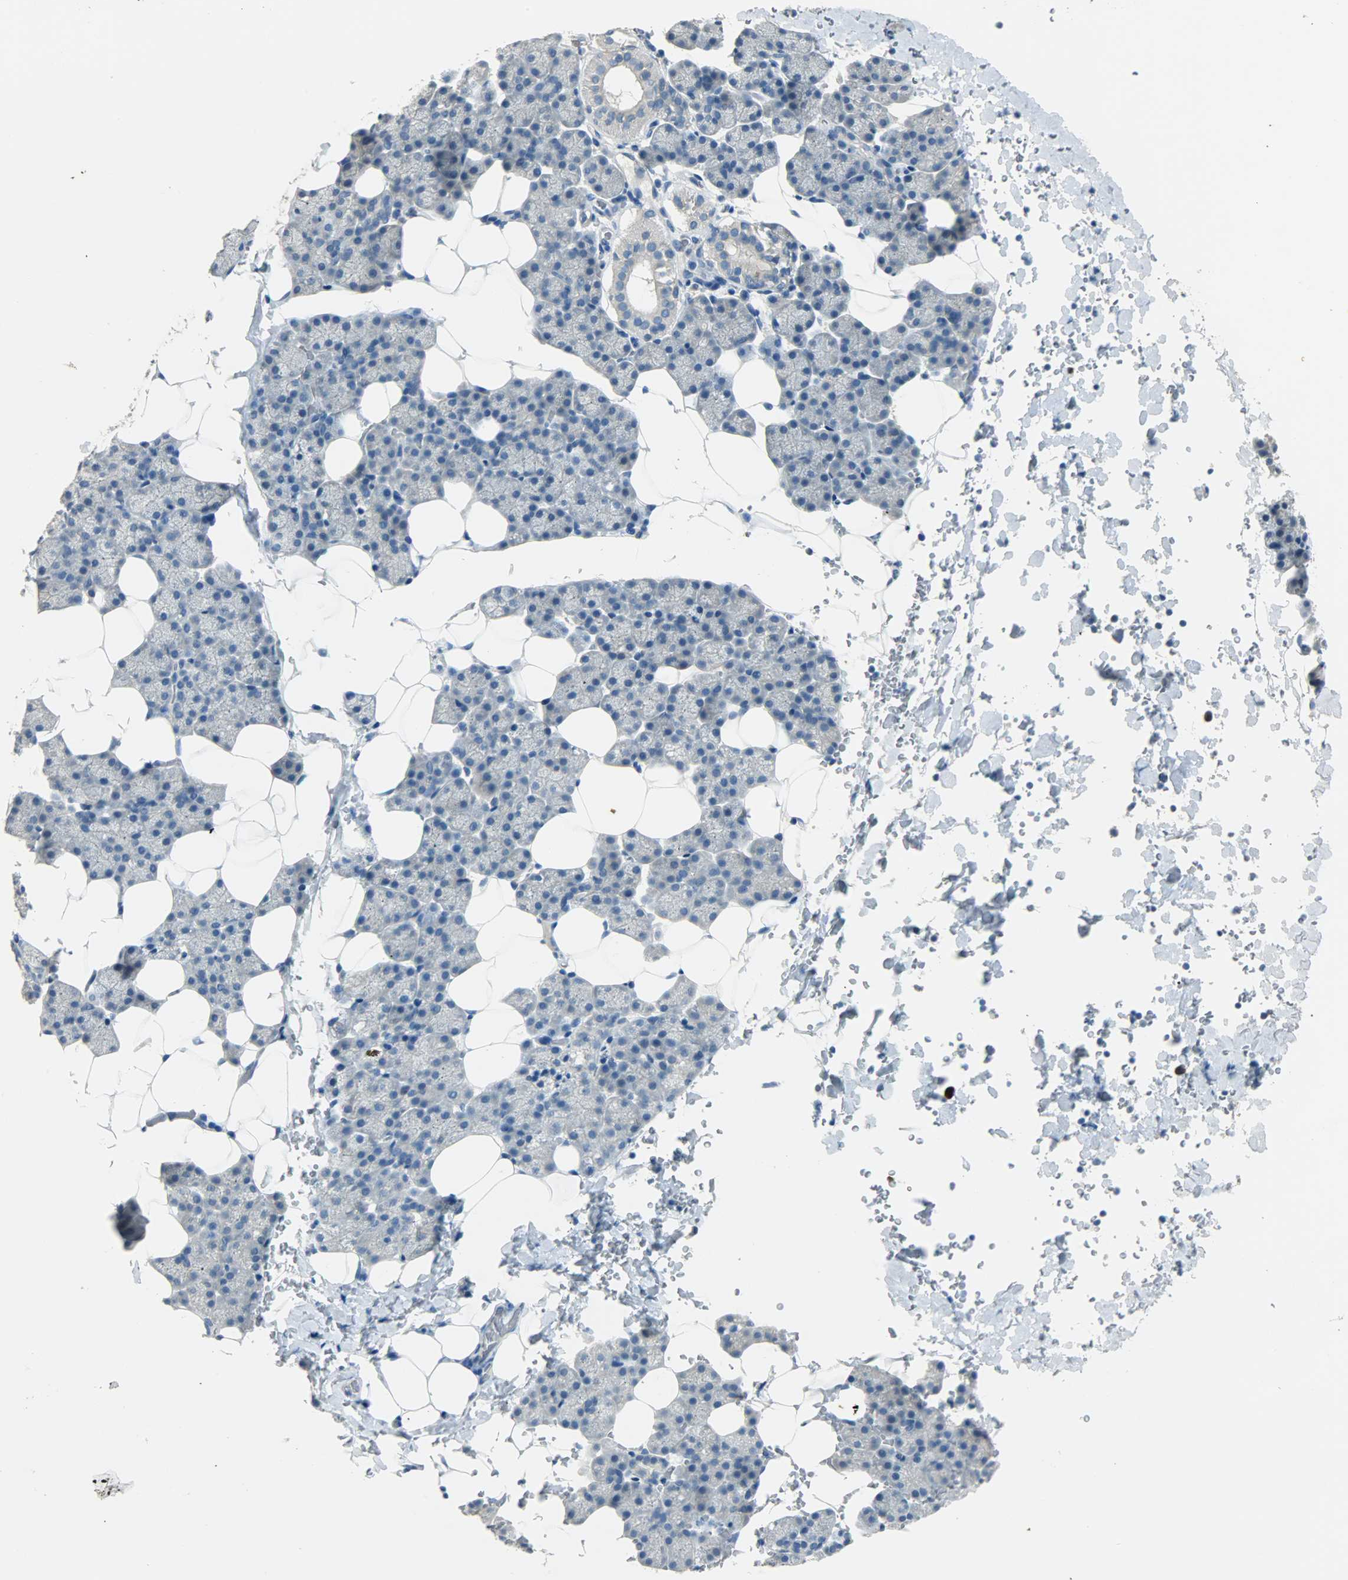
{"staining": {"intensity": "negative", "quantity": "none", "location": "none"}, "tissue": "salivary gland", "cell_type": "Glandular cells", "image_type": "normal", "snomed": [{"axis": "morphology", "description": "Normal tissue, NOS"}, {"axis": "topography", "description": "Lymph node"}, {"axis": "topography", "description": "Salivary gland"}], "caption": "IHC image of benign salivary gland: human salivary gland stained with DAB (3,3'-diaminobenzidine) reveals no significant protein staining in glandular cells.", "gene": "TPX2", "patient": {"sex": "male", "age": 8}}